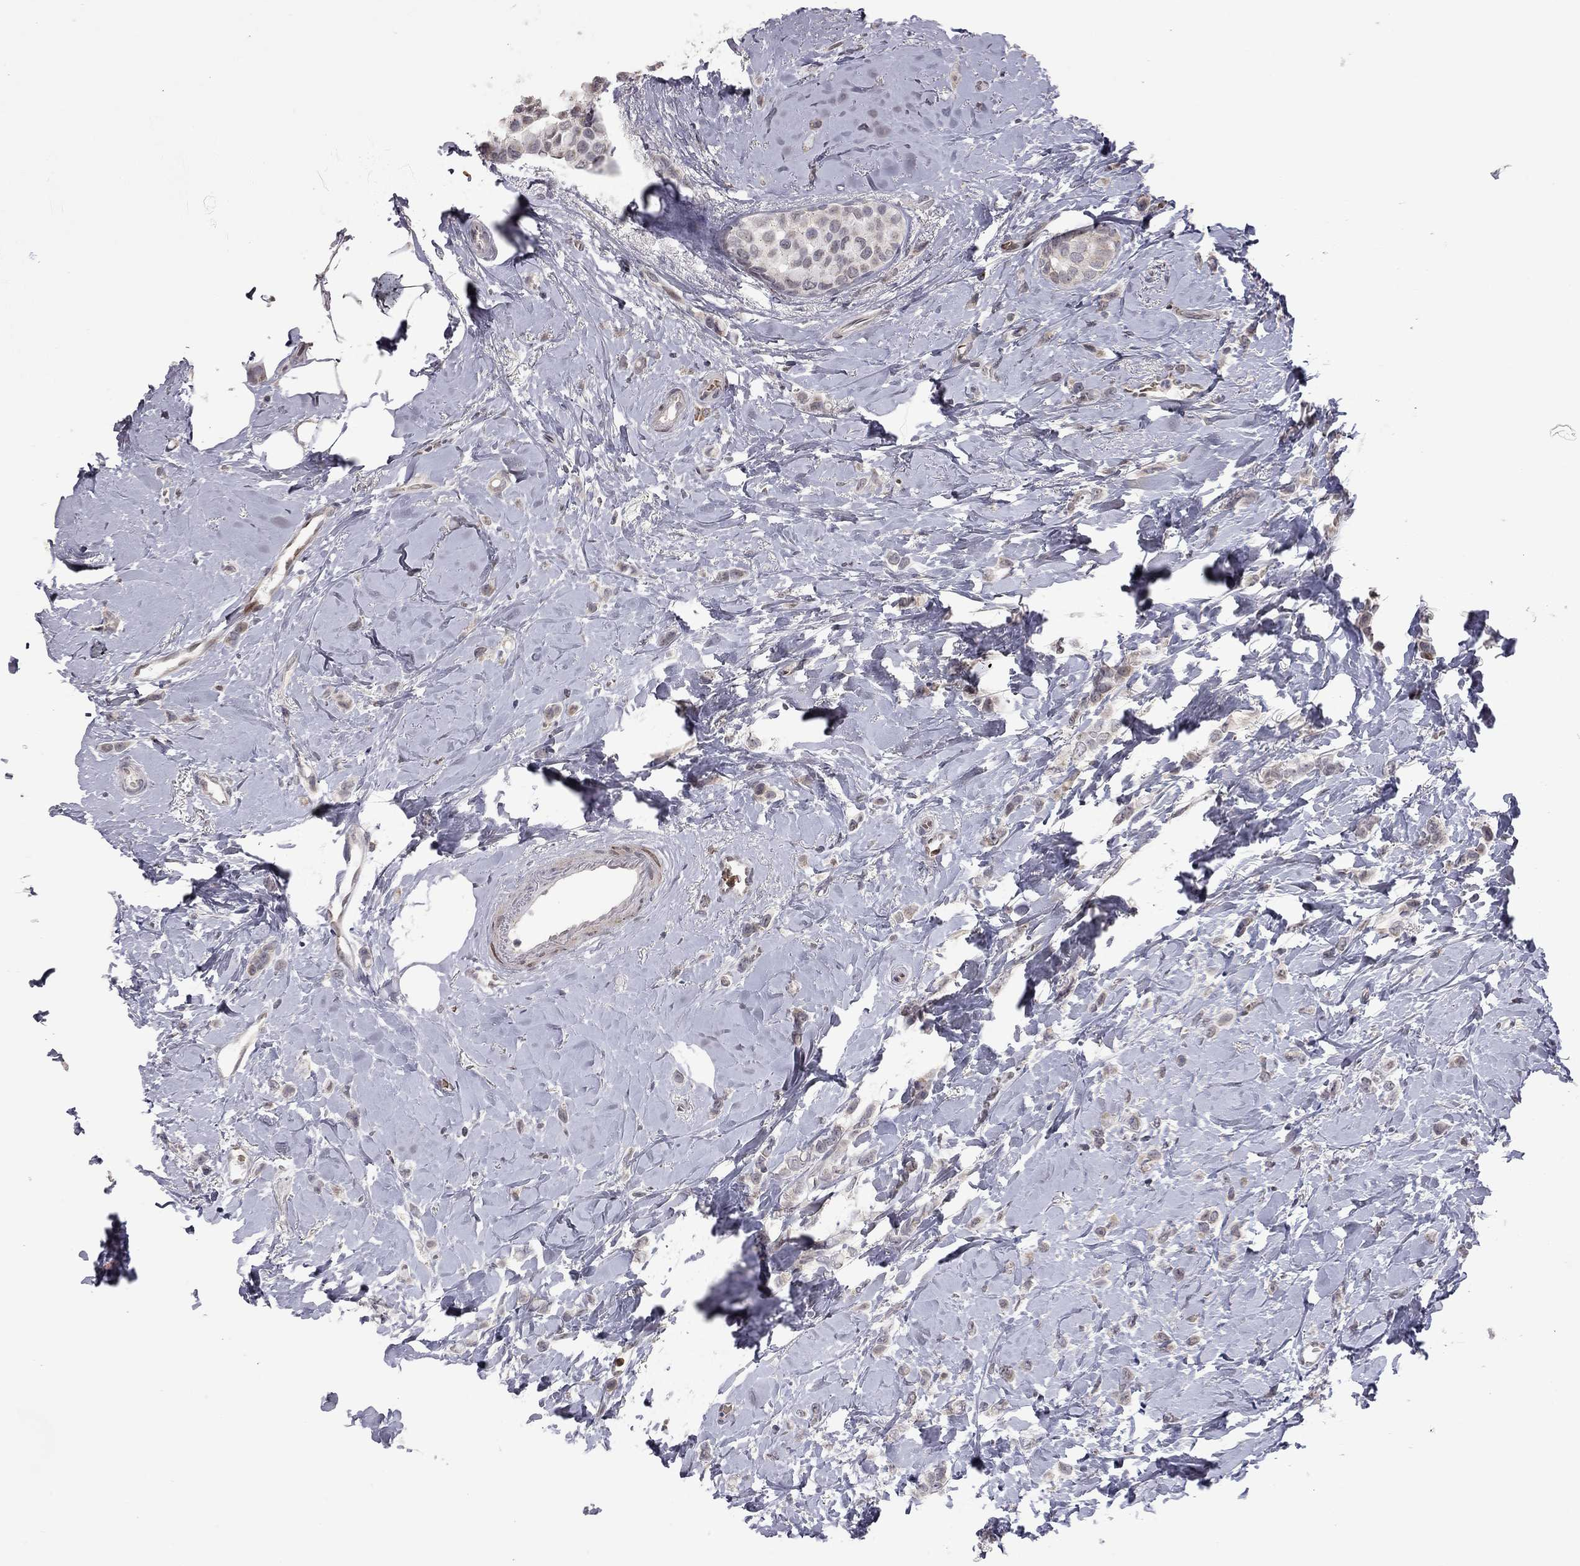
{"staining": {"intensity": "negative", "quantity": "none", "location": "none"}, "tissue": "breast cancer", "cell_type": "Tumor cells", "image_type": "cancer", "snomed": [{"axis": "morphology", "description": "Lobular carcinoma"}, {"axis": "topography", "description": "Breast"}], "caption": "This is a photomicrograph of immunohistochemistry staining of breast lobular carcinoma, which shows no expression in tumor cells.", "gene": "MC3R", "patient": {"sex": "female", "age": 66}}